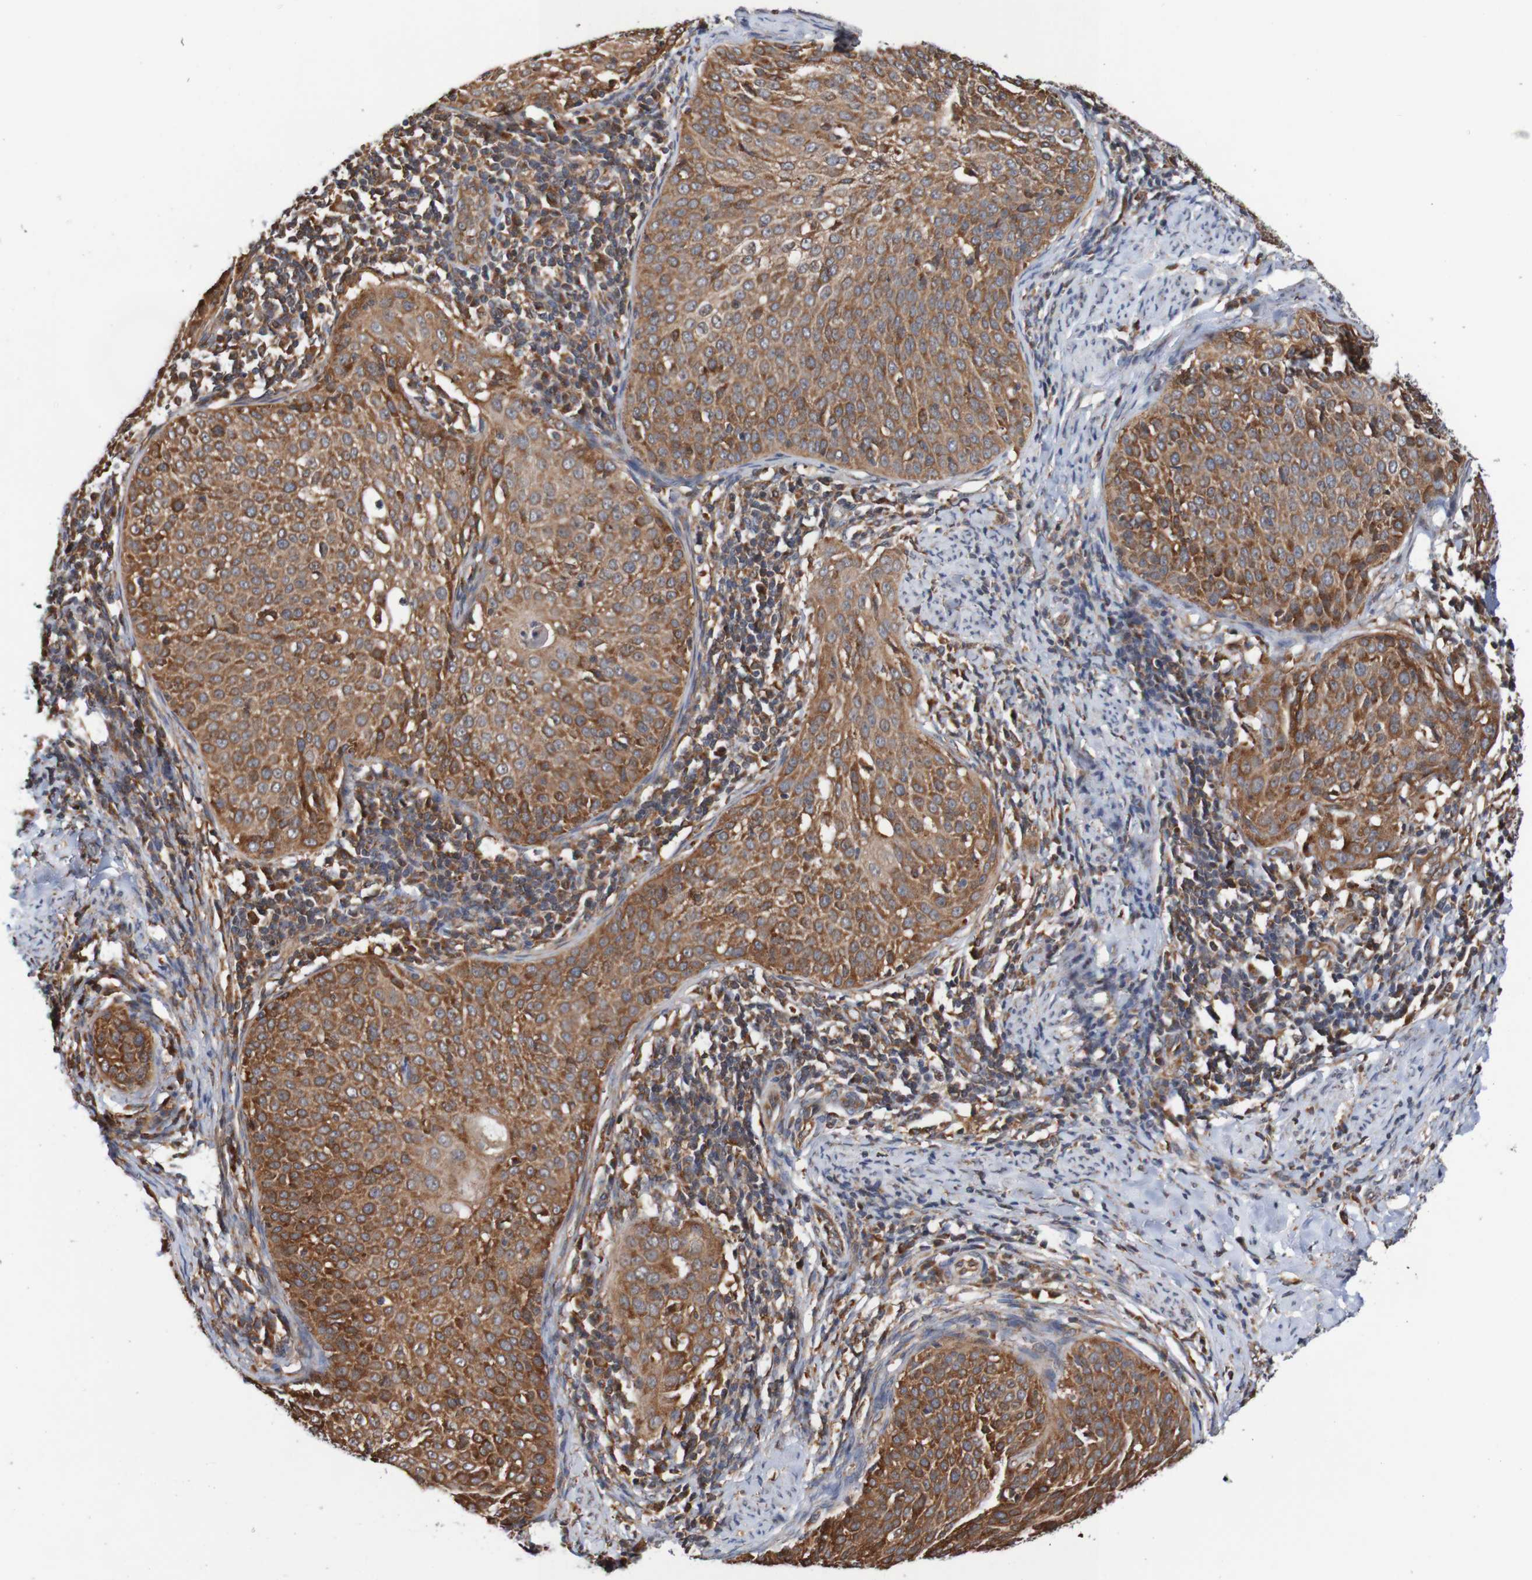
{"staining": {"intensity": "strong", "quantity": ">75%", "location": "cytoplasmic/membranous"}, "tissue": "cervical cancer", "cell_type": "Tumor cells", "image_type": "cancer", "snomed": [{"axis": "morphology", "description": "Squamous cell carcinoma, NOS"}, {"axis": "topography", "description": "Cervix"}], "caption": "Tumor cells reveal high levels of strong cytoplasmic/membranous positivity in about >75% of cells in human cervical cancer. (IHC, brightfield microscopy, high magnification).", "gene": "AXIN1", "patient": {"sex": "female", "age": 51}}